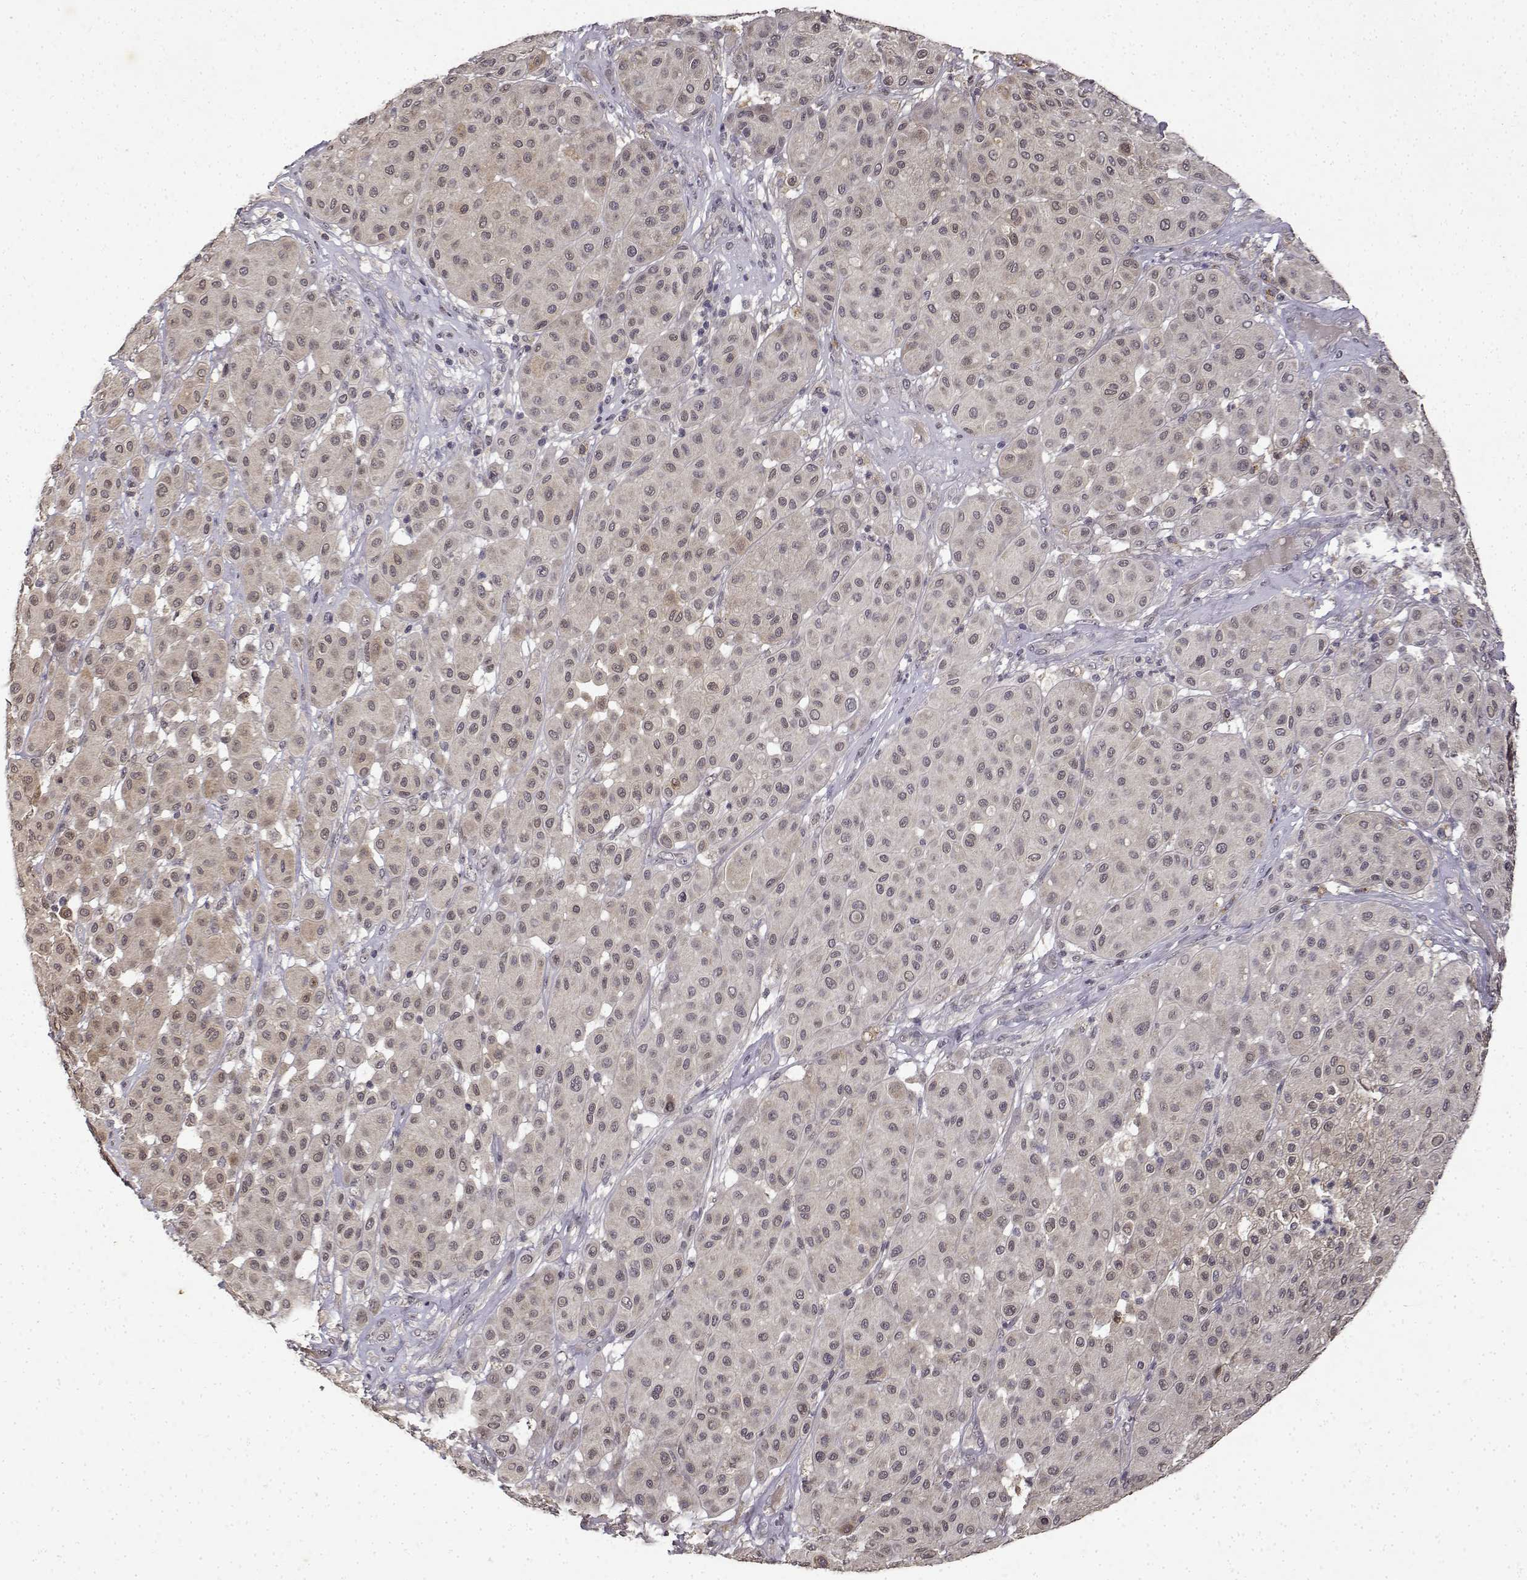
{"staining": {"intensity": "weak", "quantity": ">75%", "location": "cytoplasmic/membranous"}, "tissue": "melanoma", "cell_type": "Tumor cells", "image_type": "cancer", "snomed": [{"axis": "morphology", "description": "Malignant melanoma, Metastatic site"}, {"axis": "topography", "description": "Smooth muscle"}], "caption": "A high-resolution micrograph shows immunohistochemistry staining of melanoma, which displays weak cytoplasmic/membranous expression in approximately >75% of tumor cells. (IHC, brightfield microscopy, high magnification).", "gene": "BDNF", "patient": {"sex": "male", "age": 41}}